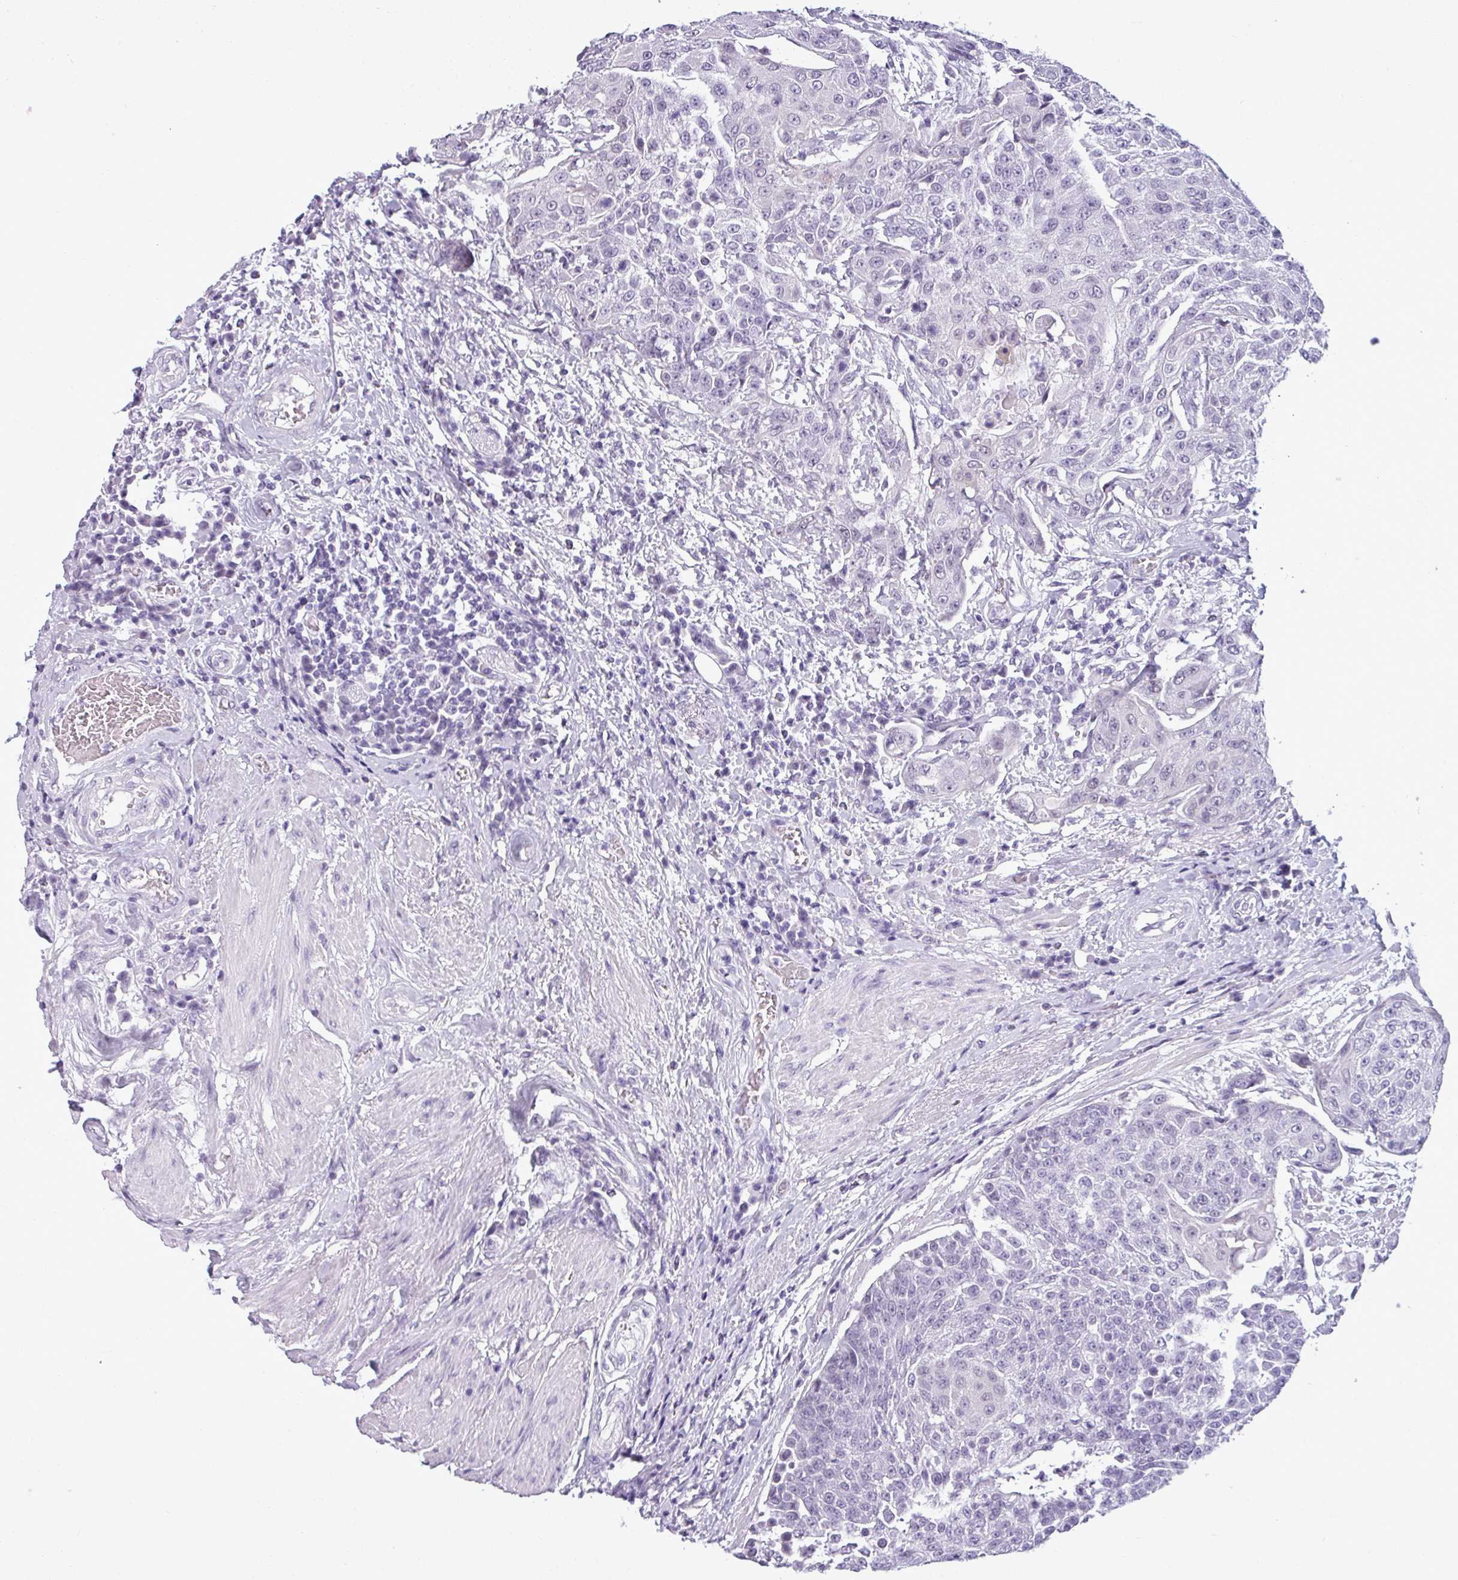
{"staining": {"intensity": "negative", "quantity": "none", "location": "none"}, "tissue": "urothelial cancer", "cell_type": "Tumor cells", "image_type": "cancer", "snomed": [{"axis": "morphology", "description": "Urothelial carcinoma, High grade"}, {"axis": "topography", "description": "Urinary bladder"}], "caption": "A micrograph of high-grade urothelial carcinoma stained for a protein displays no brown staining in tumor cells.", "gene": "SRGAP1", "patient": {"sex": "female", "age": 63}}